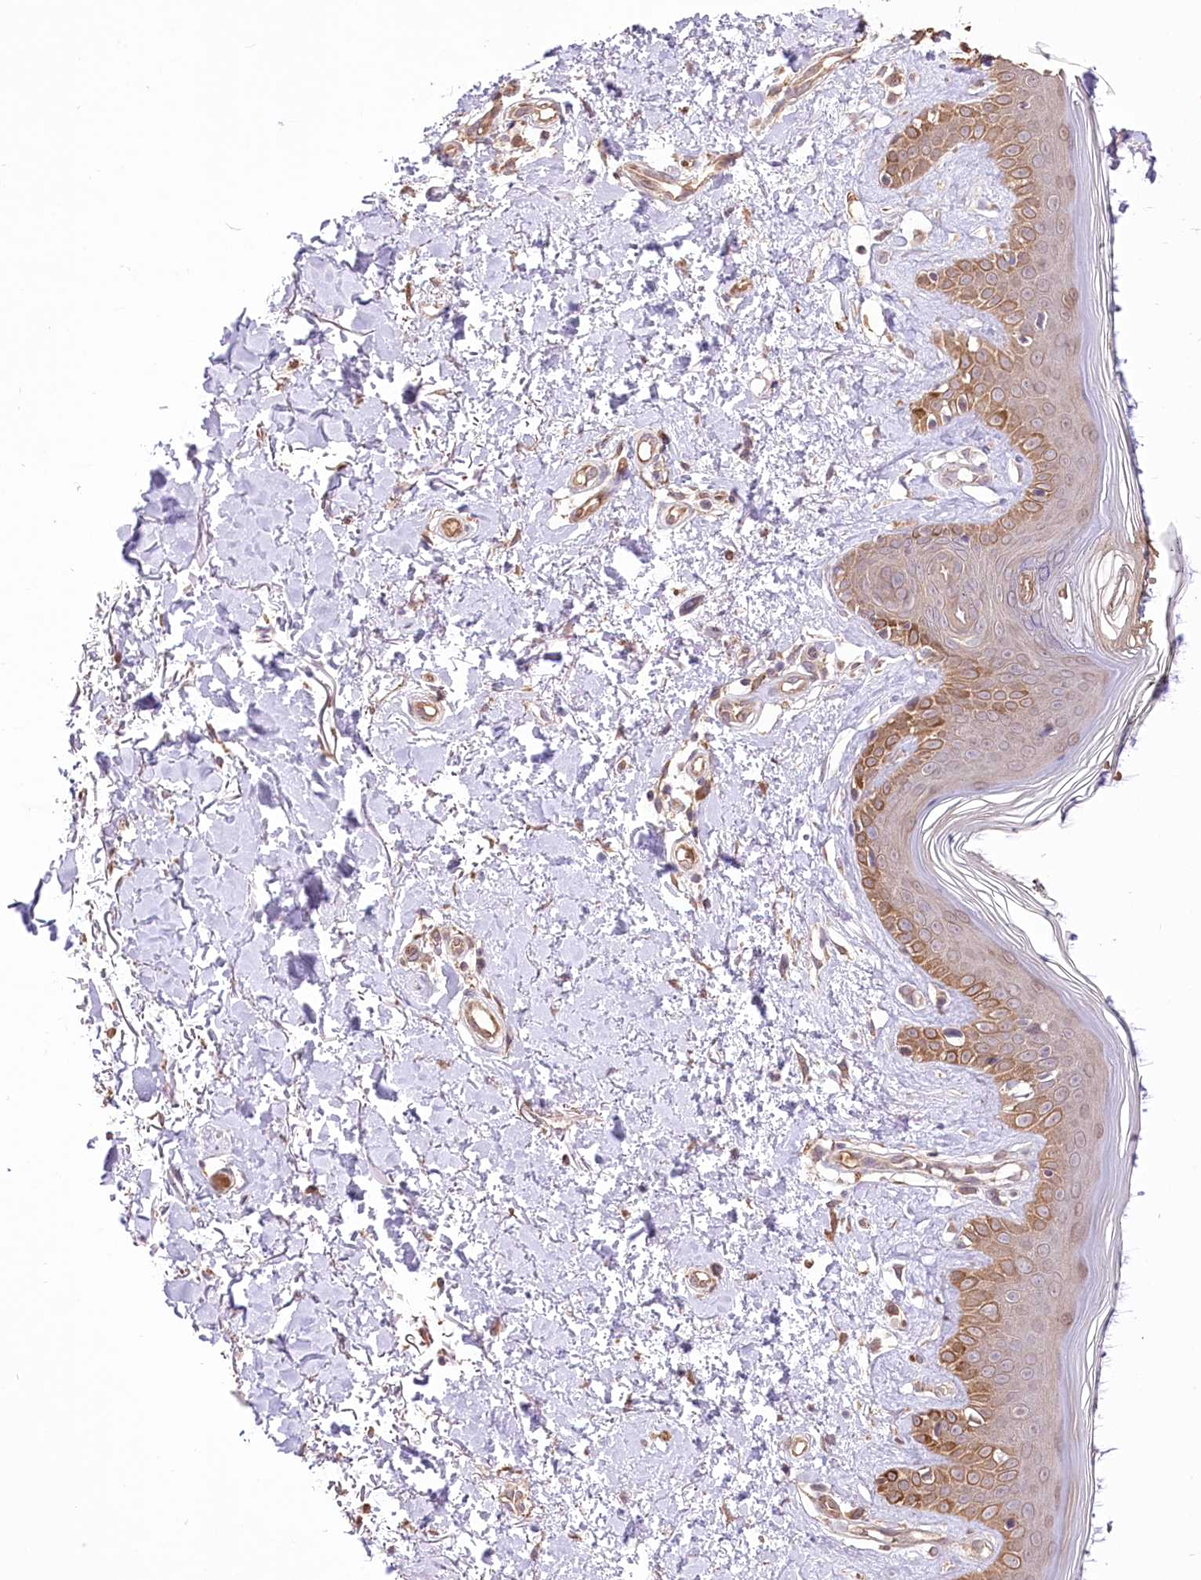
{"staining": {"intensity": "moderate", "quantity": ">75%", "location": "cytoplasmic/membranous"}, "tissue": "skin", "cell_type": "Fibroblasts", "image_type": "normal", "snomed": [{"axis": "morphology", "description": "Normal tissue, NOS"}, {"axis": "topography", "description": "Skin"}], "caption": "Skin stained with a brown dye displays moderate cytoplasmic/membranous positive positivity in approximately >75% of fibroblasts.", "gene": "R3HDM2", "patient": {"sex": "female", "age": 64}}